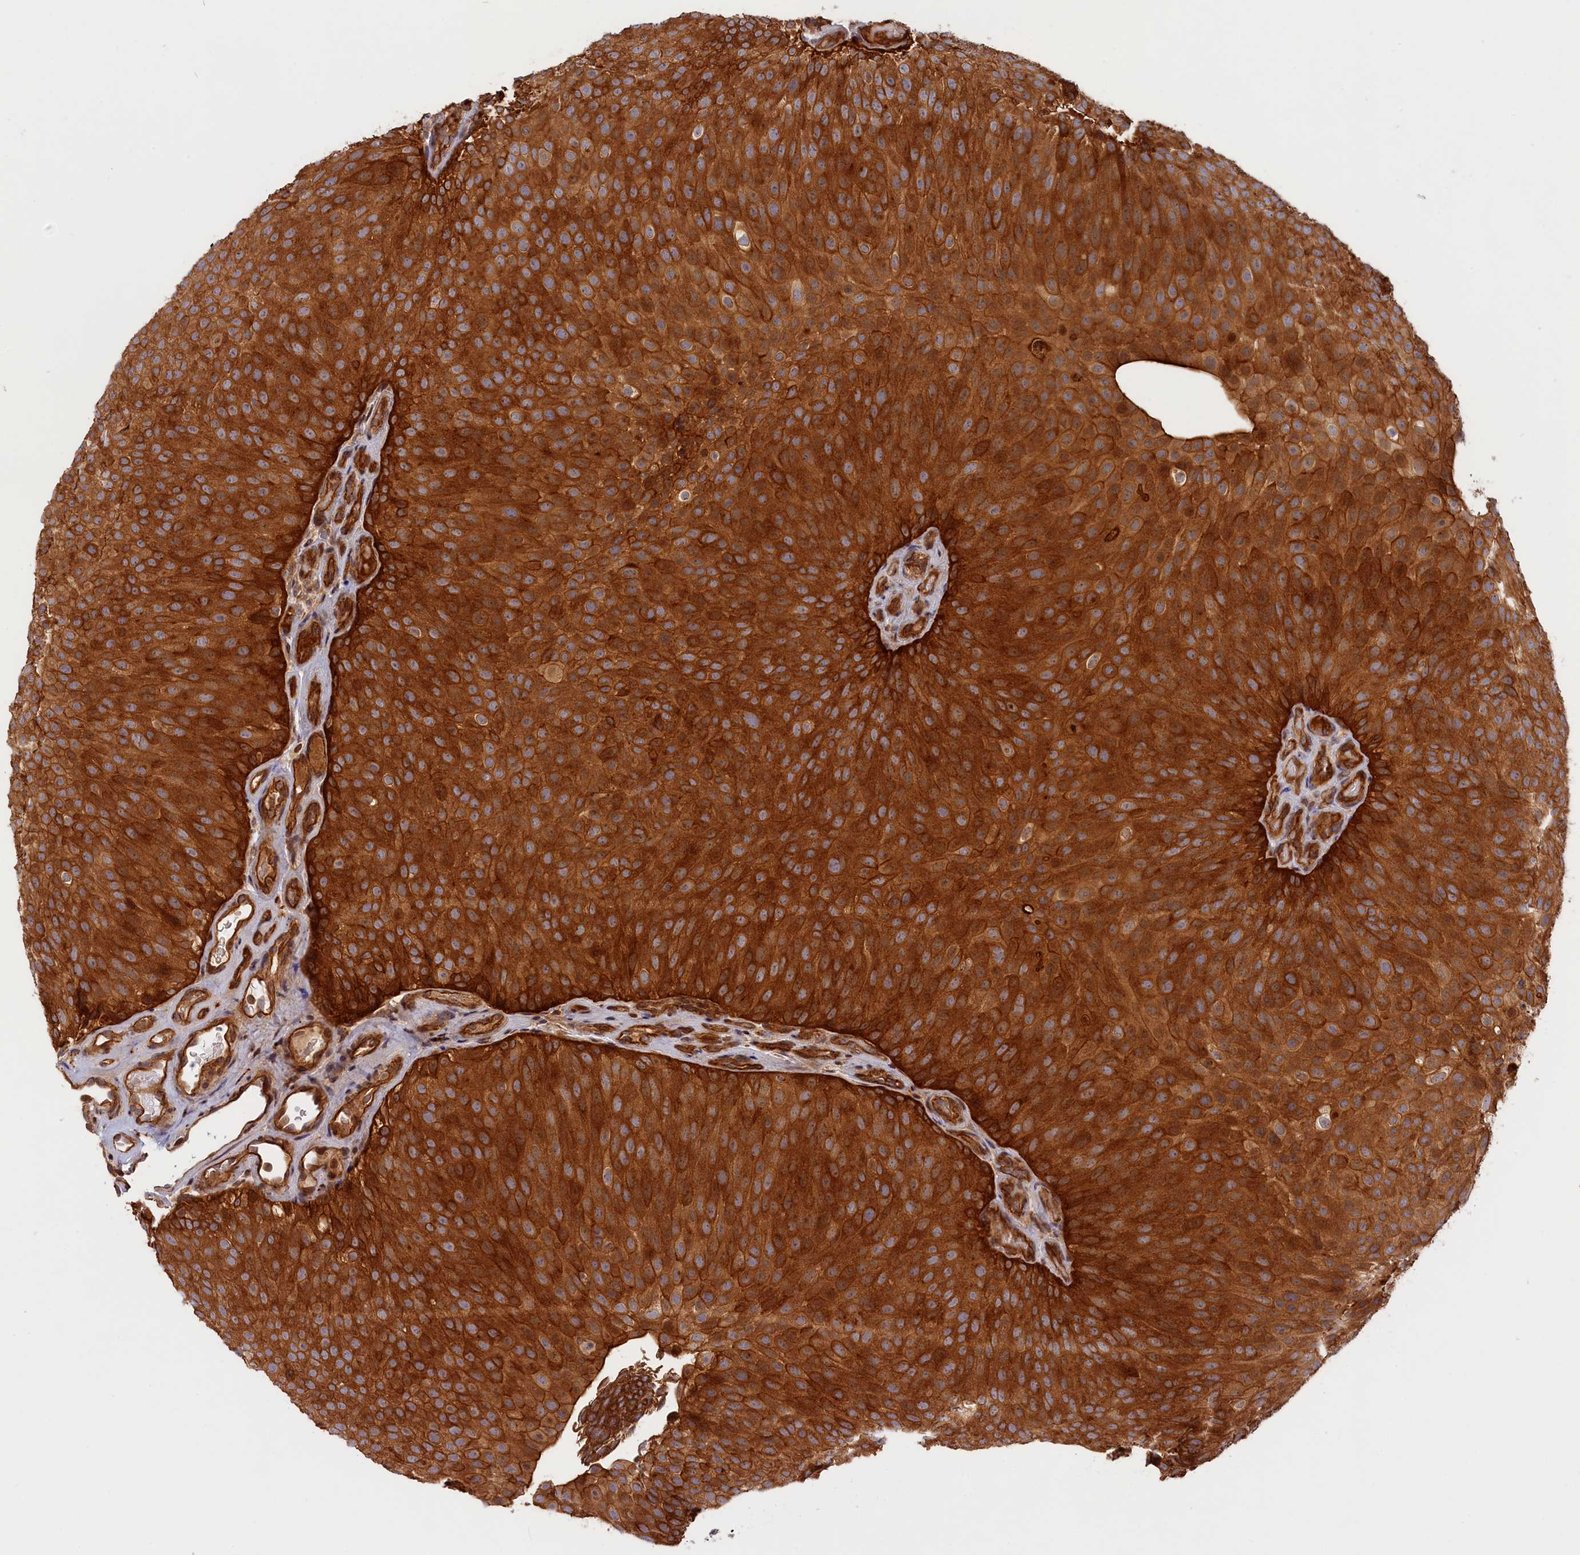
{"staining": {"intensity": "strong", "quantity": ">75%", "location": "cytoplasmic/membranous"}, "tissue": "urothelial cancer", "cell_type": "Tumor cells", "image_type": "cancer", "snomed": [{"axis": "morphology", "description": "Urothelial carcinoma, Low grade"}, {"axis": "topography", "description": "Urinary bladder"}], "caption": "The immunohistochemical stain shows strong cytoplasmic/membranous positivity in tumor cells of urothelial cancer tissue.", "gene": "CEP44", "patient": {"sex": "male", "age": 78}}